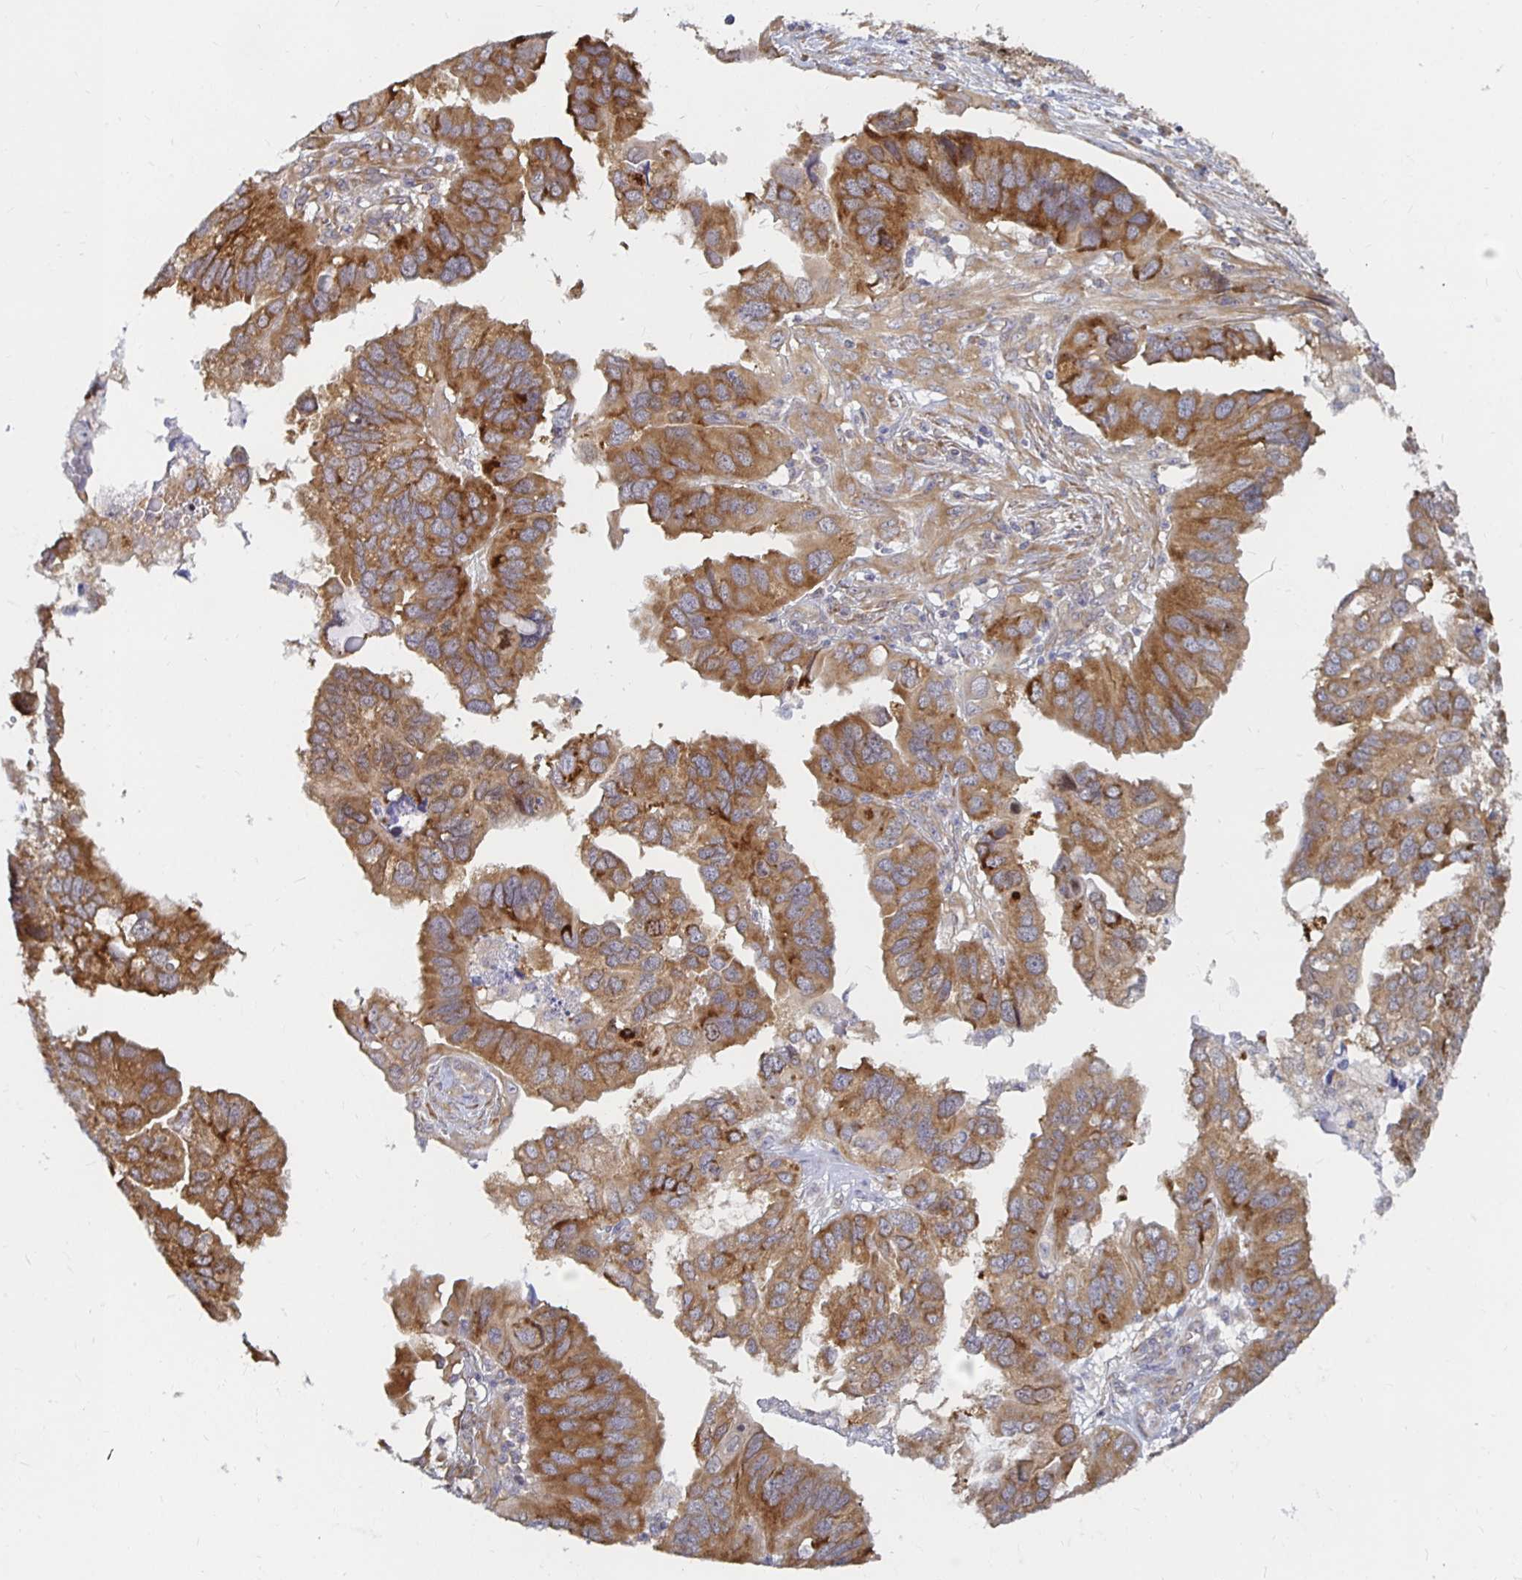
{"staining": {"intensity": "strong", "quantity": ">75%", "location": "cytoplasmic/membranous"}, "tissue": "ovarian cancer", "cell_type": "Tumor cells", "image_type": "cancer", "snomed": [{"axis": "morphology", "description": "Cystadenocarcinoma, serous, NOS"}, {"axis": "topography", "description": "Ovary"}], "caption": "Immunohistochemical staining of ovarian cancer displays high levels of strong cytoplasmic/membranous positivity in approximately >75% of tumor cells.", "gene": "PDAP1", "patient": {"sex": "female", "age": 79}}